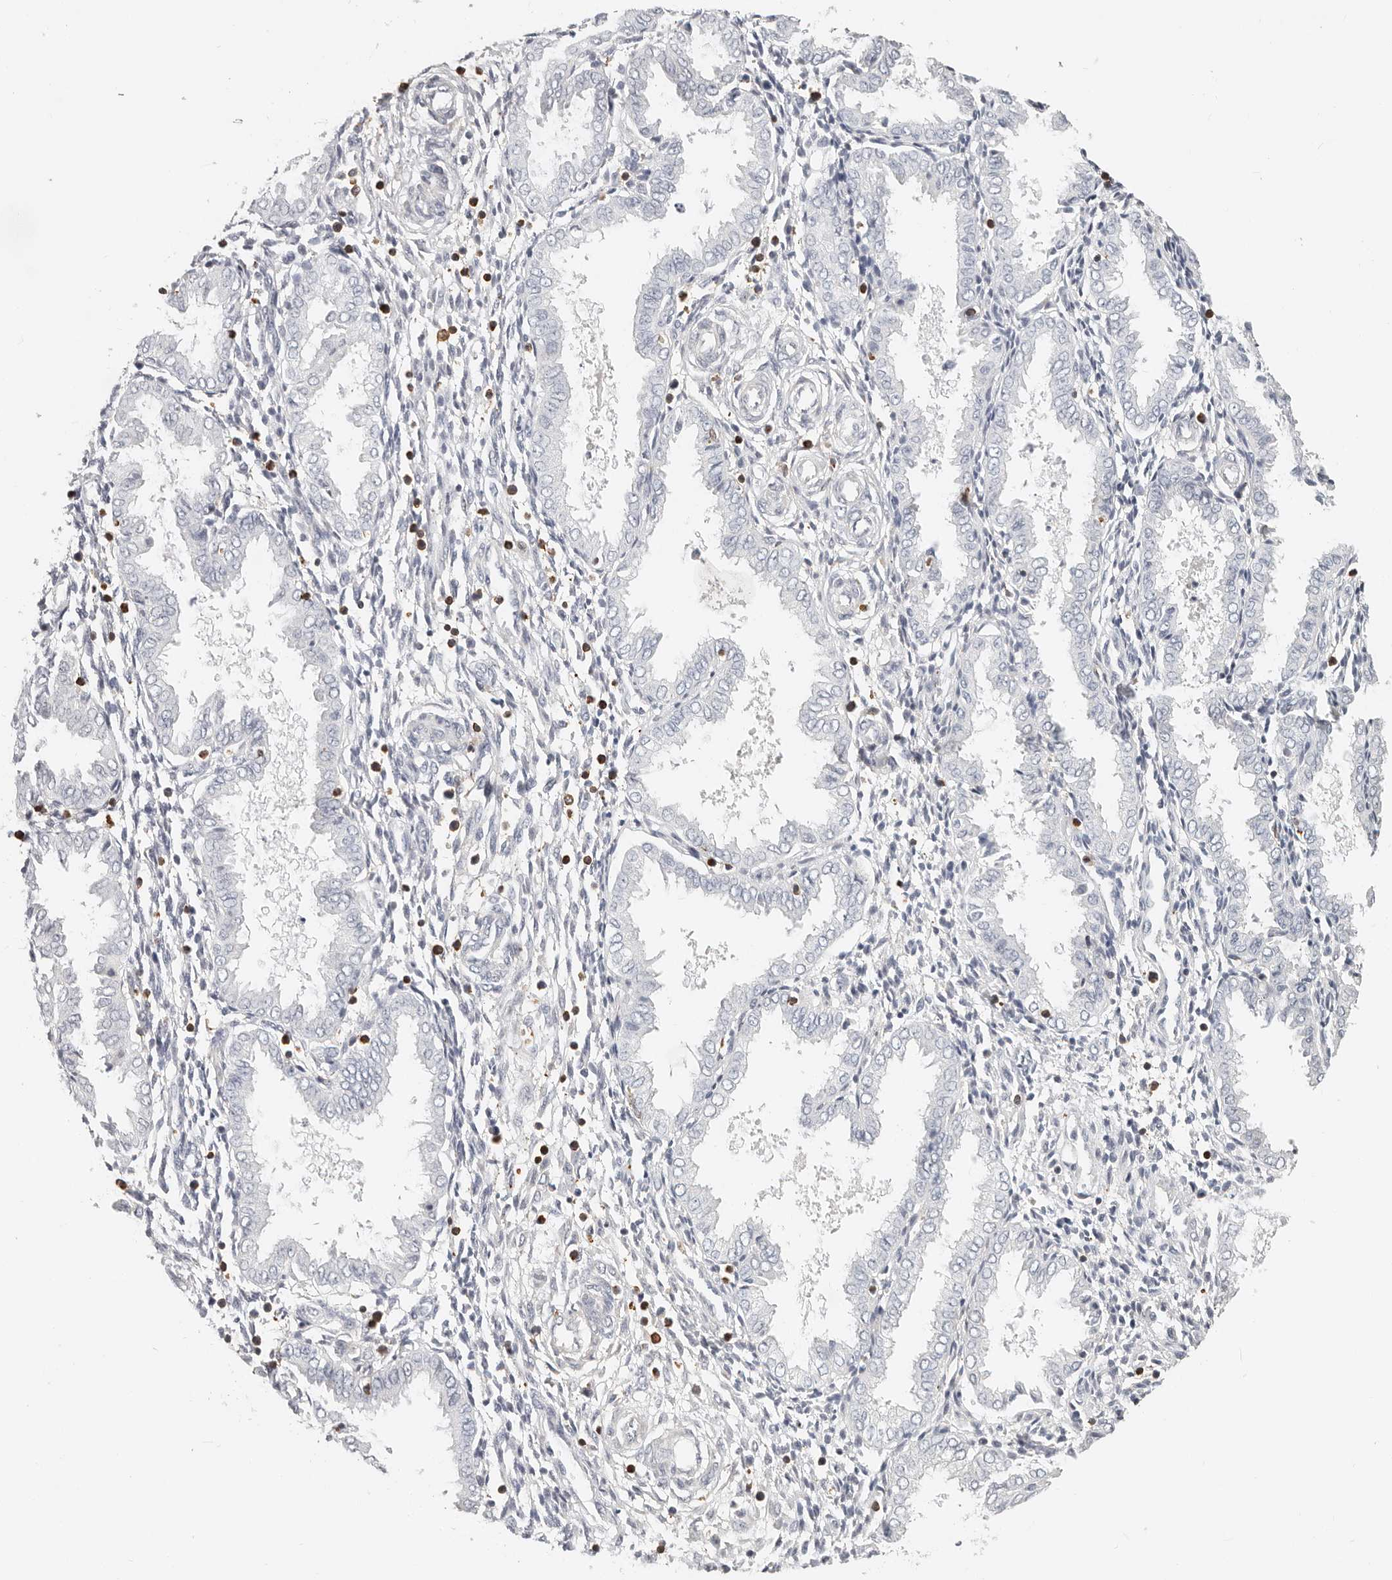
{"staining": {"intensity": "moderate", "quantity": "<25%", "location": "cytoplasmic/membranous"}, "tissue": "endometrium", "cell_type": "Cells in endometrial stroma", "image_type": "normal", "snomed": [{"axis": "morphology", "description": "Normal tissue, NOS"}, {"axis": "topography", "description": "Endometrium"}], "caption": "This is a micrograph of immunohistochemistry staining of unremarkable endometrium, which shows moderate positivity in the cytoplasmic/membranous of cells in endometrial stroma.", "gene": "TMEM63B", "patient": {"sex": "female", "age": 33}}